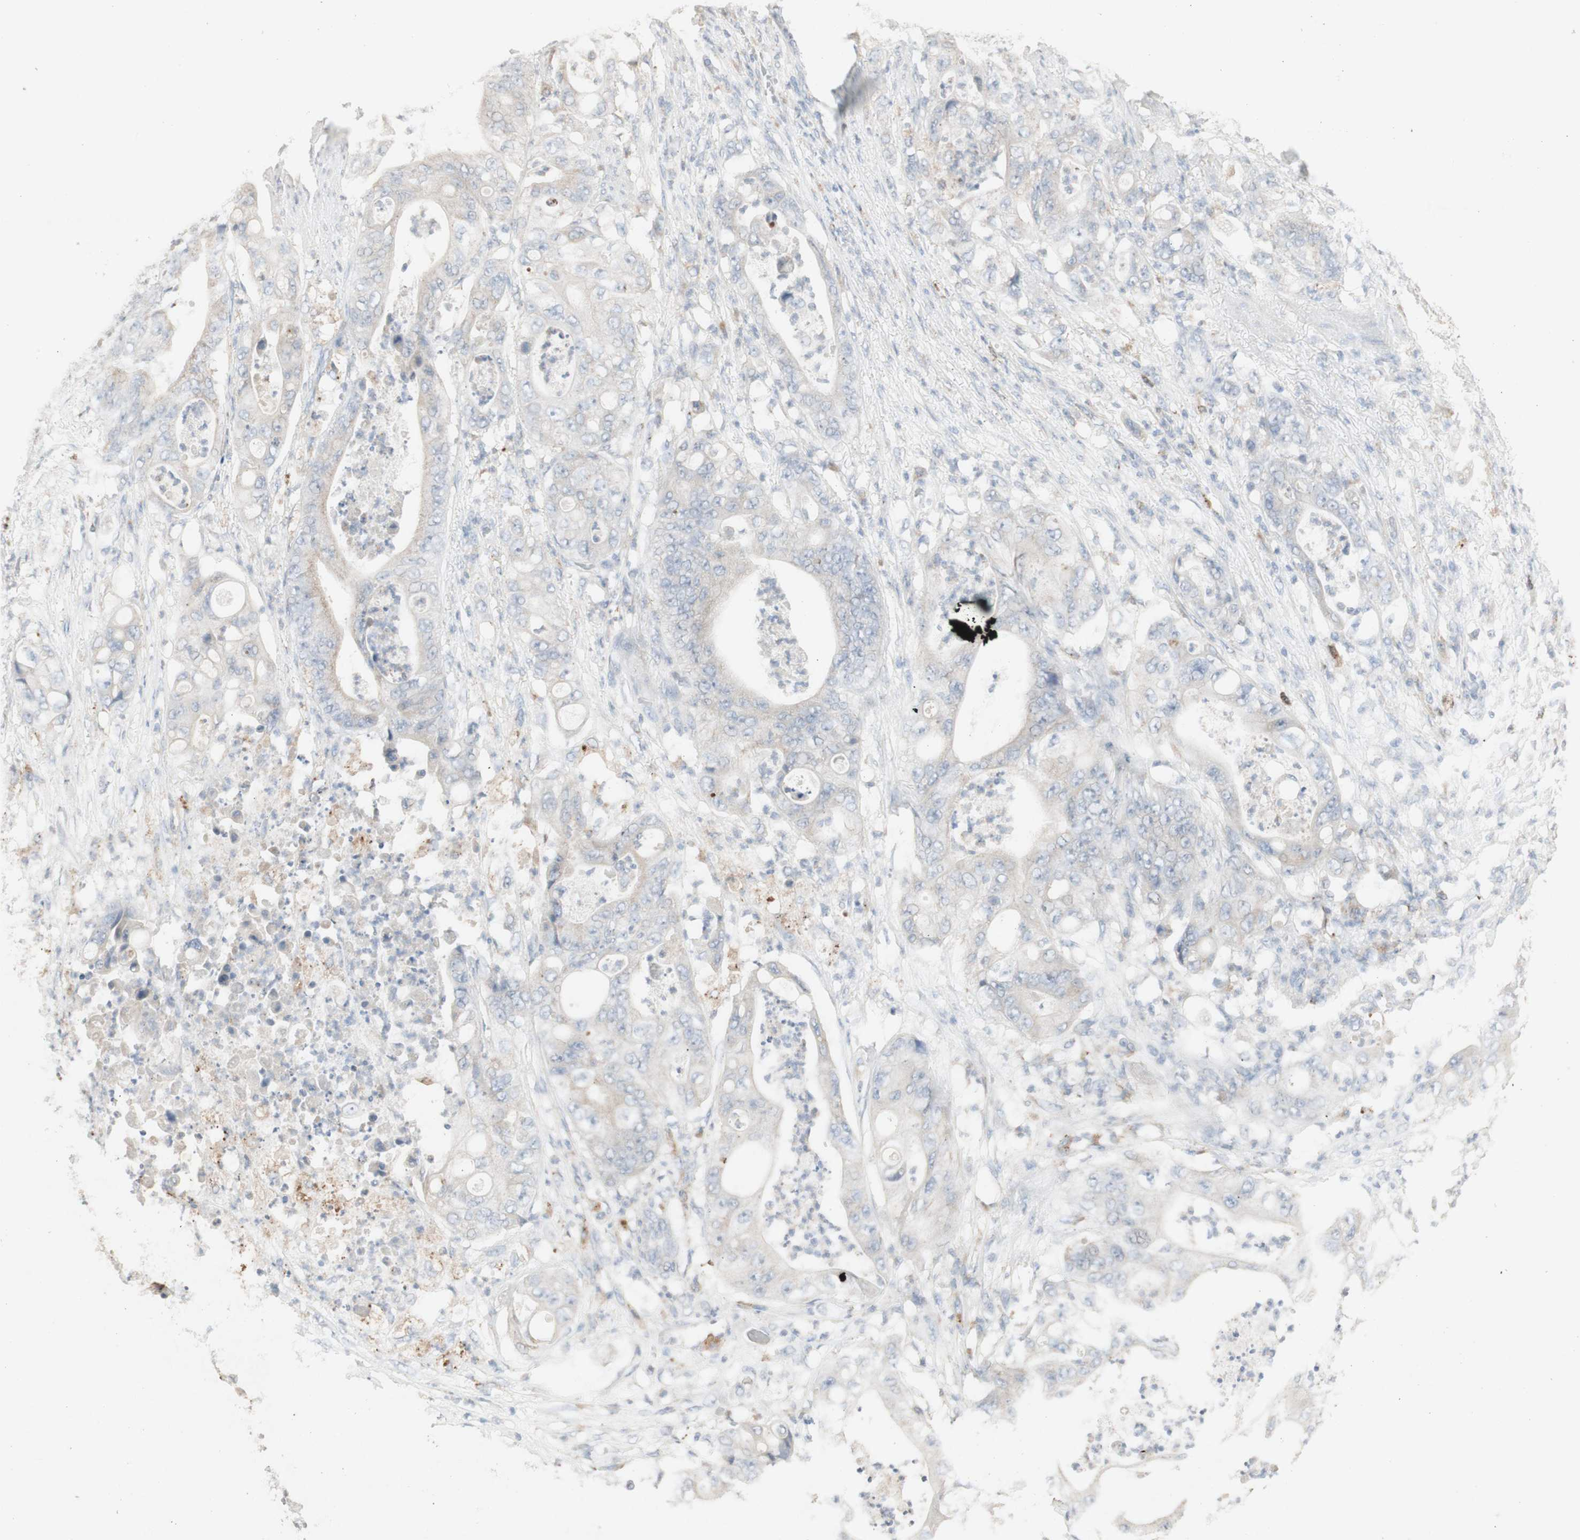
{"staining": {"intensity": "negative", "quantity": "none", "location": "none"}, "tissue": "stomach cancer", "cell_type": "Tumor cells", "image_type": "cancer", "snomed": [{"axis": "morphology", "description": "Adenocarcinoma, NOS"}, {"axis": "topography", "description": "Stomach"}], "caption": "This is an immunohistochemistry (IHC) photomicrograph of human adenocarcinoma (stomach). There is no expression in tumor cells.", "gene": "ATP6V1B1", "patient": {"sex": "female", "age": 73}}